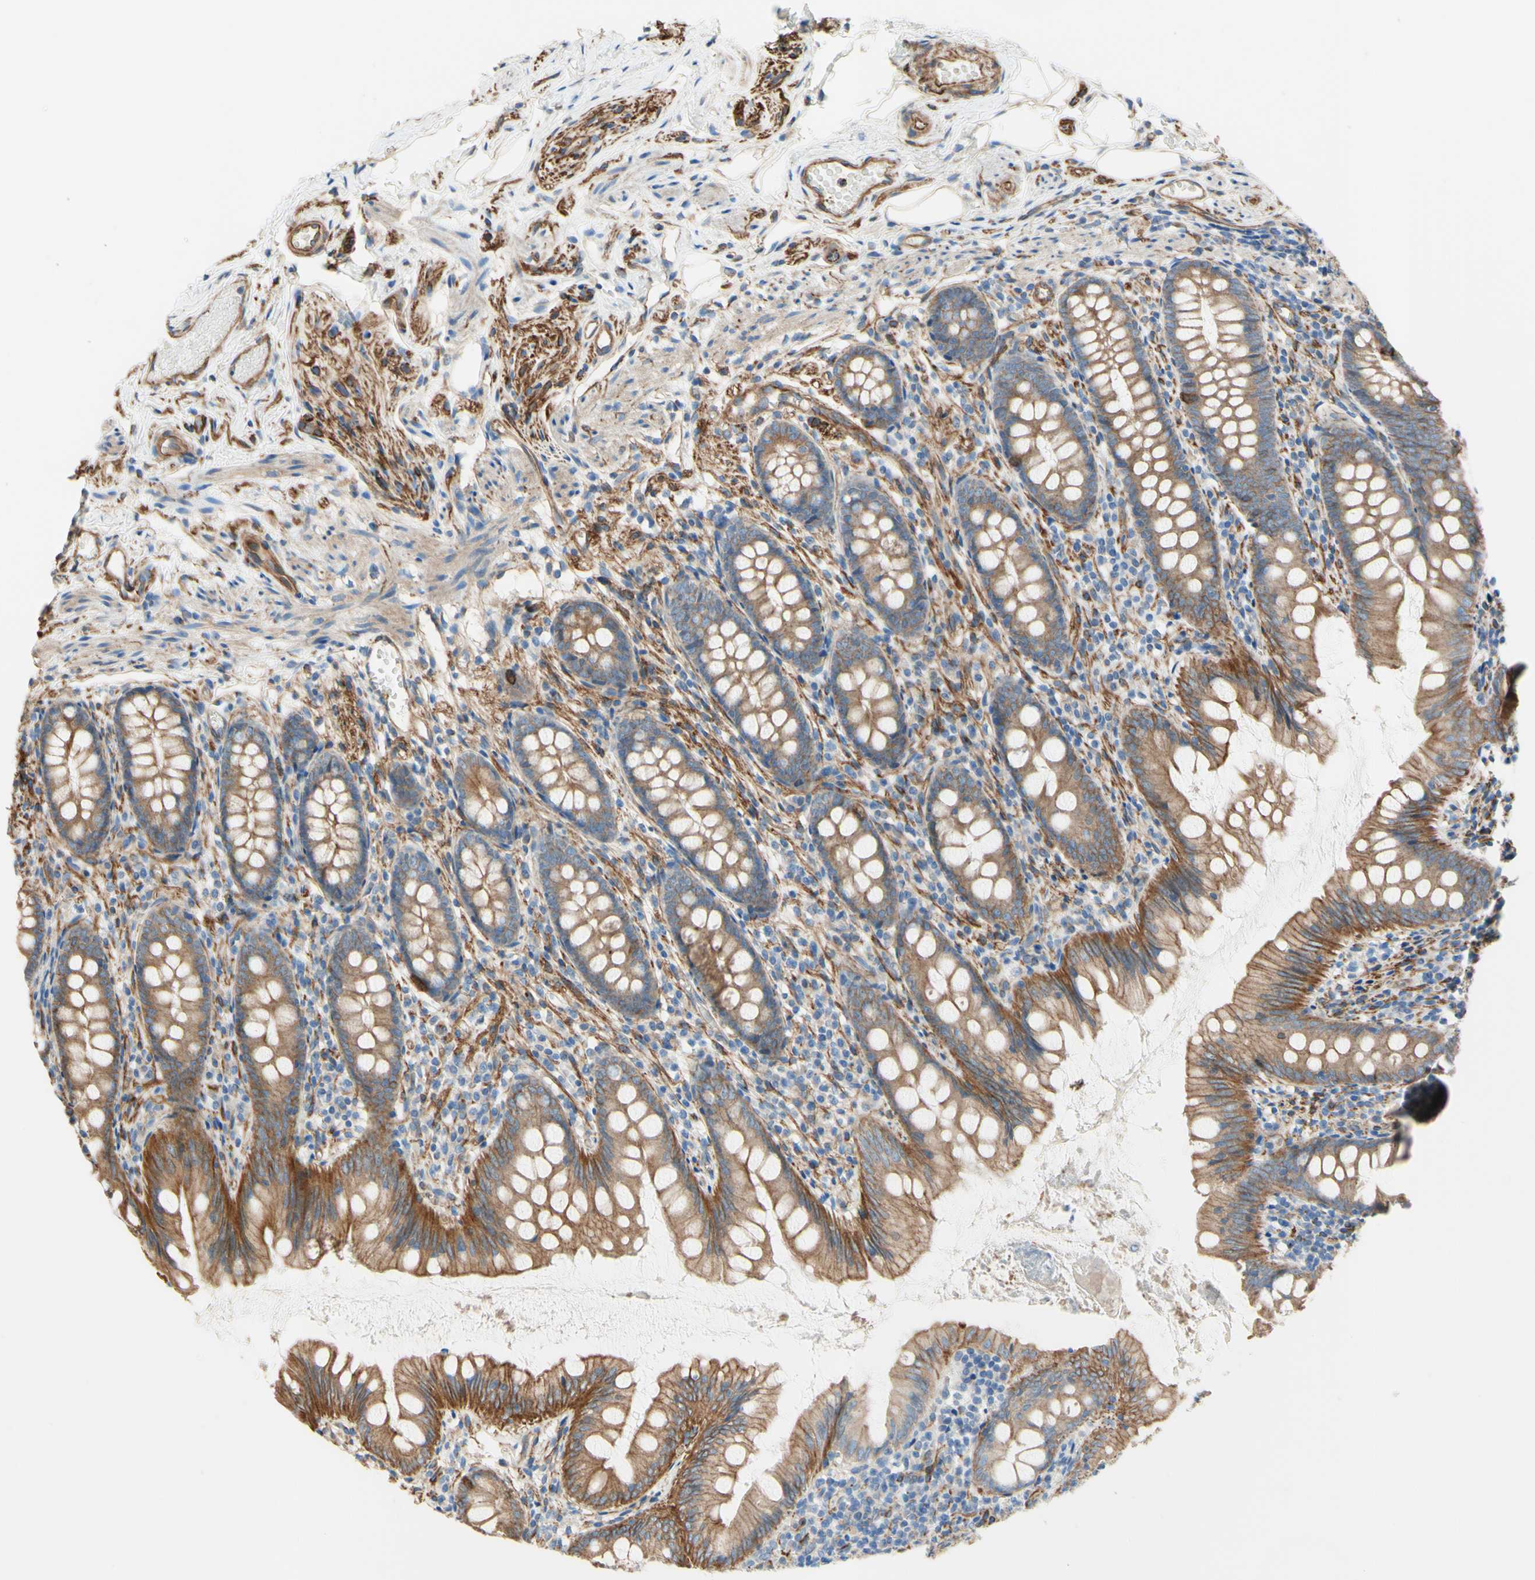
{"staining": {"intensity": "moderate", "quantity": ">75%", "location": "cytoplasmic/membranous"}, "tissue": "appendix", "cell_type": "Glandular cells", "image_type": "normal", "snomed": [{"axis": "morphology", "description": "Normal tissue, NOS"}, {"axis": "topography", "description": "Appendix"}], "caption": "IHC of benign appendix shows medium levels of moderate cytoplasmic/membranous expression in about >75% of glandular cells.", "gene": "ENDOD1", "patient": {"sex": "female", "age": 77}}